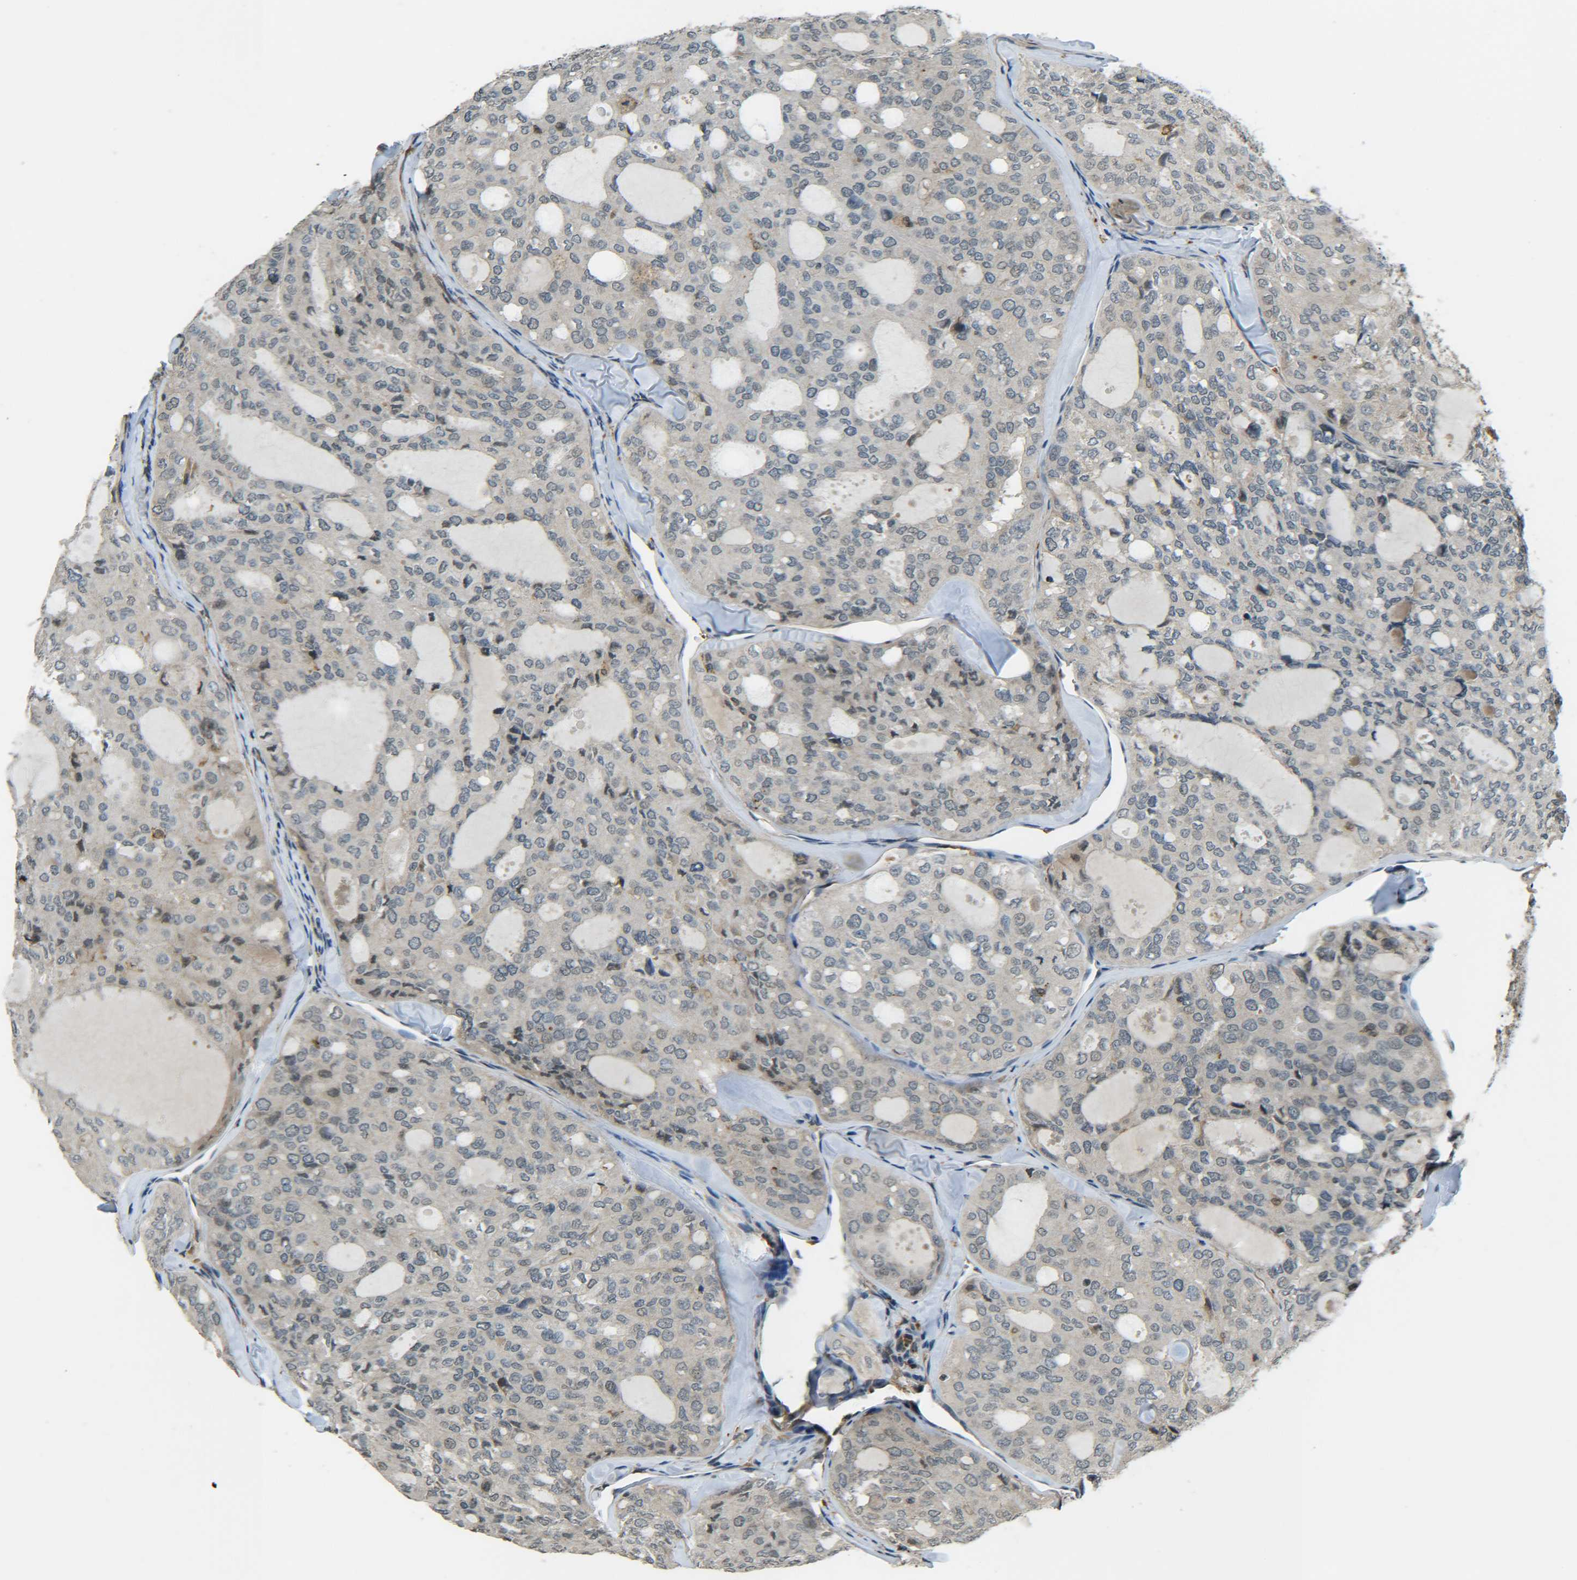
{"staining": {"intensity": "negative", "quantity": "none", "location": "none"}, "tissue": "thyroid cancer", "cell_type": "Tumor cells", "image_type": "cancer", "snomed": [{"axis": "morphology", "description": "Follicular adenoma carcinoma, NOS"}, {"axis": "topography", "description": "Thyroid gland"}], "caption": "Tumor cells are negative for protein expression in human thyroid cancer.", "gene": "DAB2", "patient": {"sex": "male", "age": 75}}